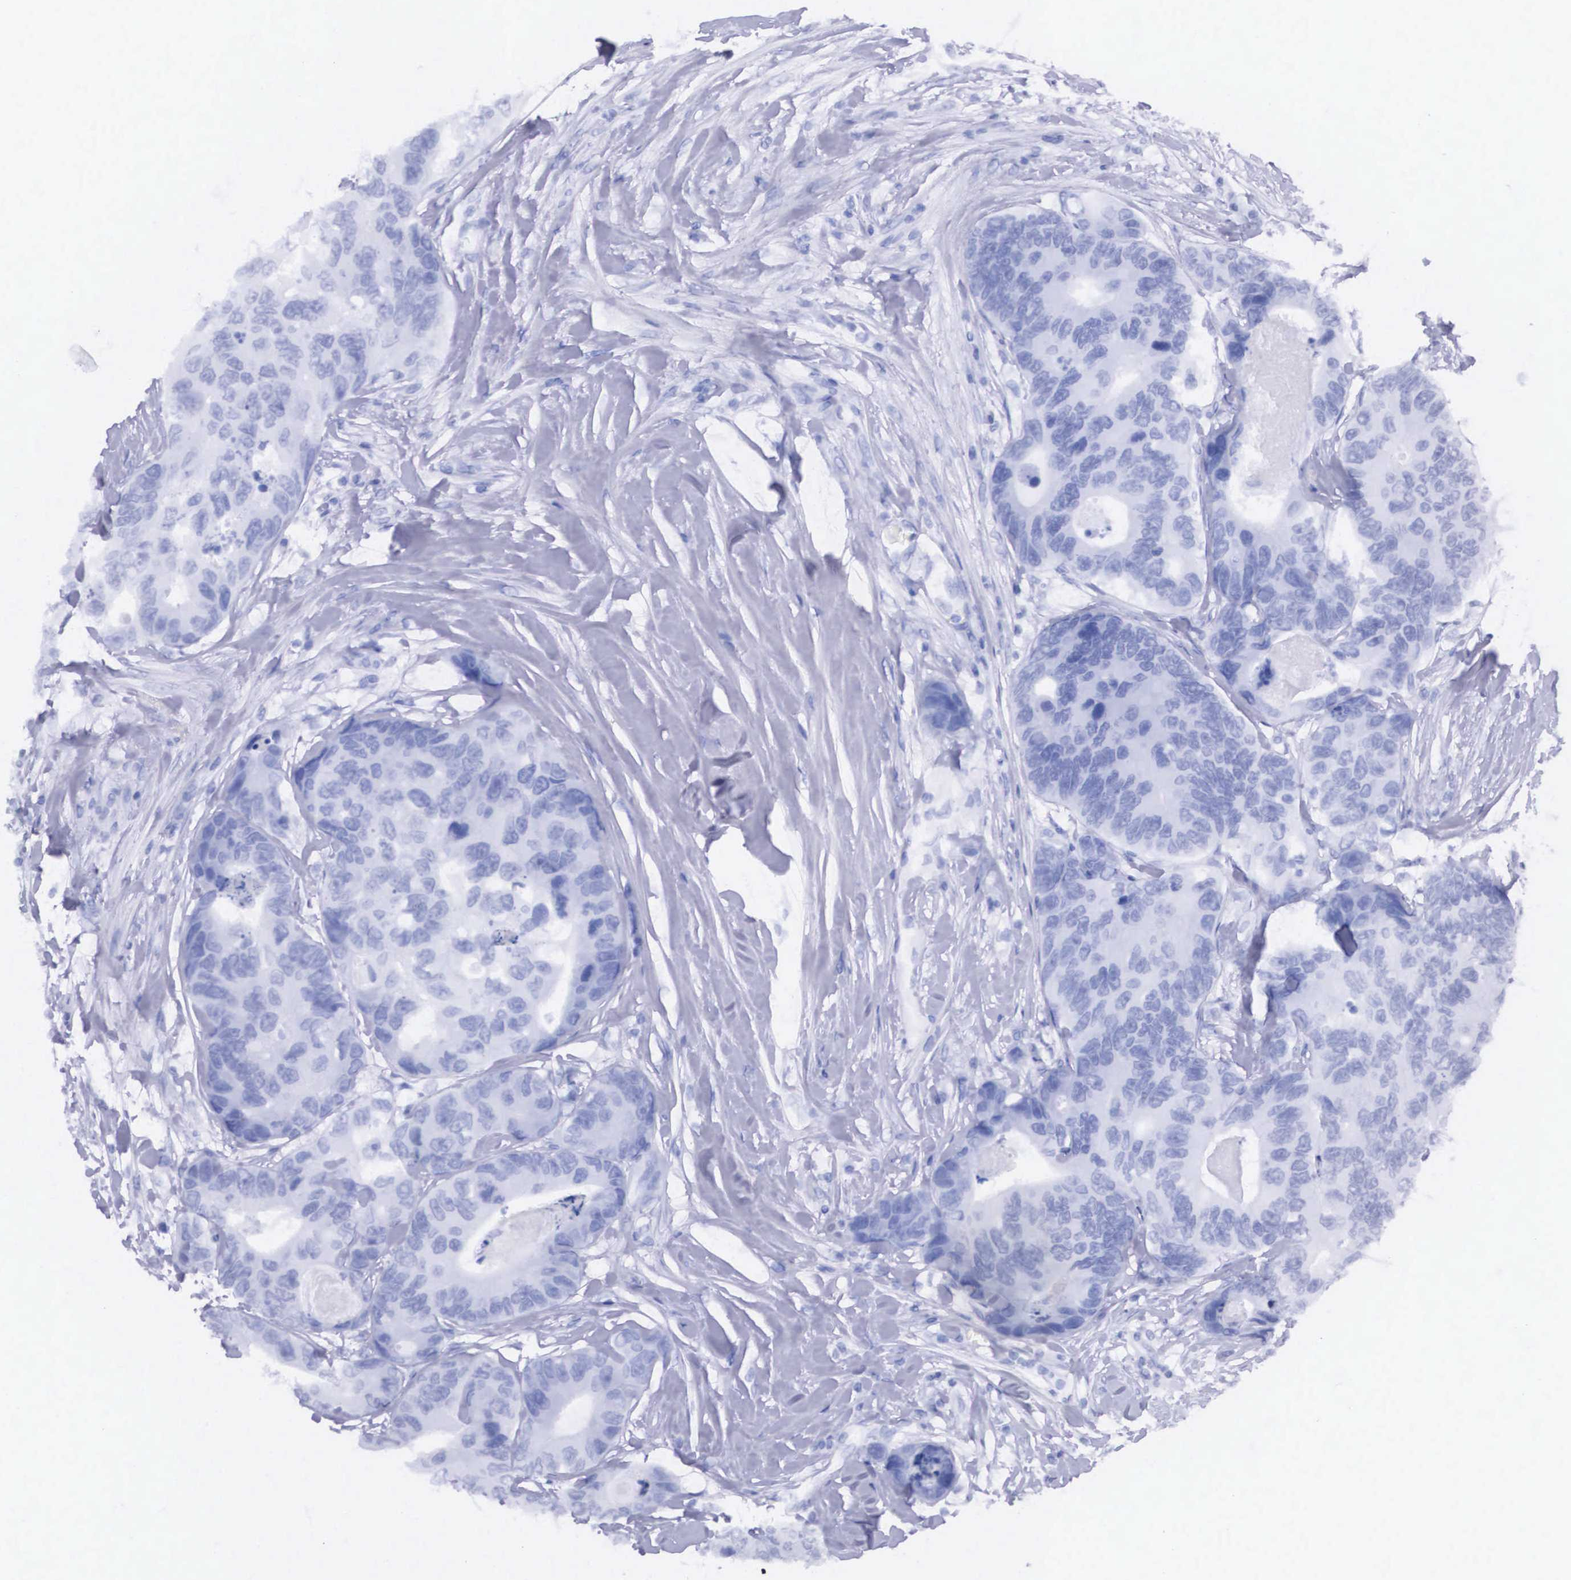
{"staining": {"intensity": "negative", "quantity": "none", "location": "none"}, "tissue": "colorectal cancer", "cell_type": "Tumor cells", "image_type": "cancer", "snomed": [{"axis": "morphology", "description": "Adenocarcinoma, NOS"}, {"axis": "topography", "description": "Colon"}], "caption": "Adenocarcinoma (colorectal) stained for a protein using IHC reveals no positivity tumor cells.", "gene": "ETV6", "patient": {"sex": "female", "age": 86}}